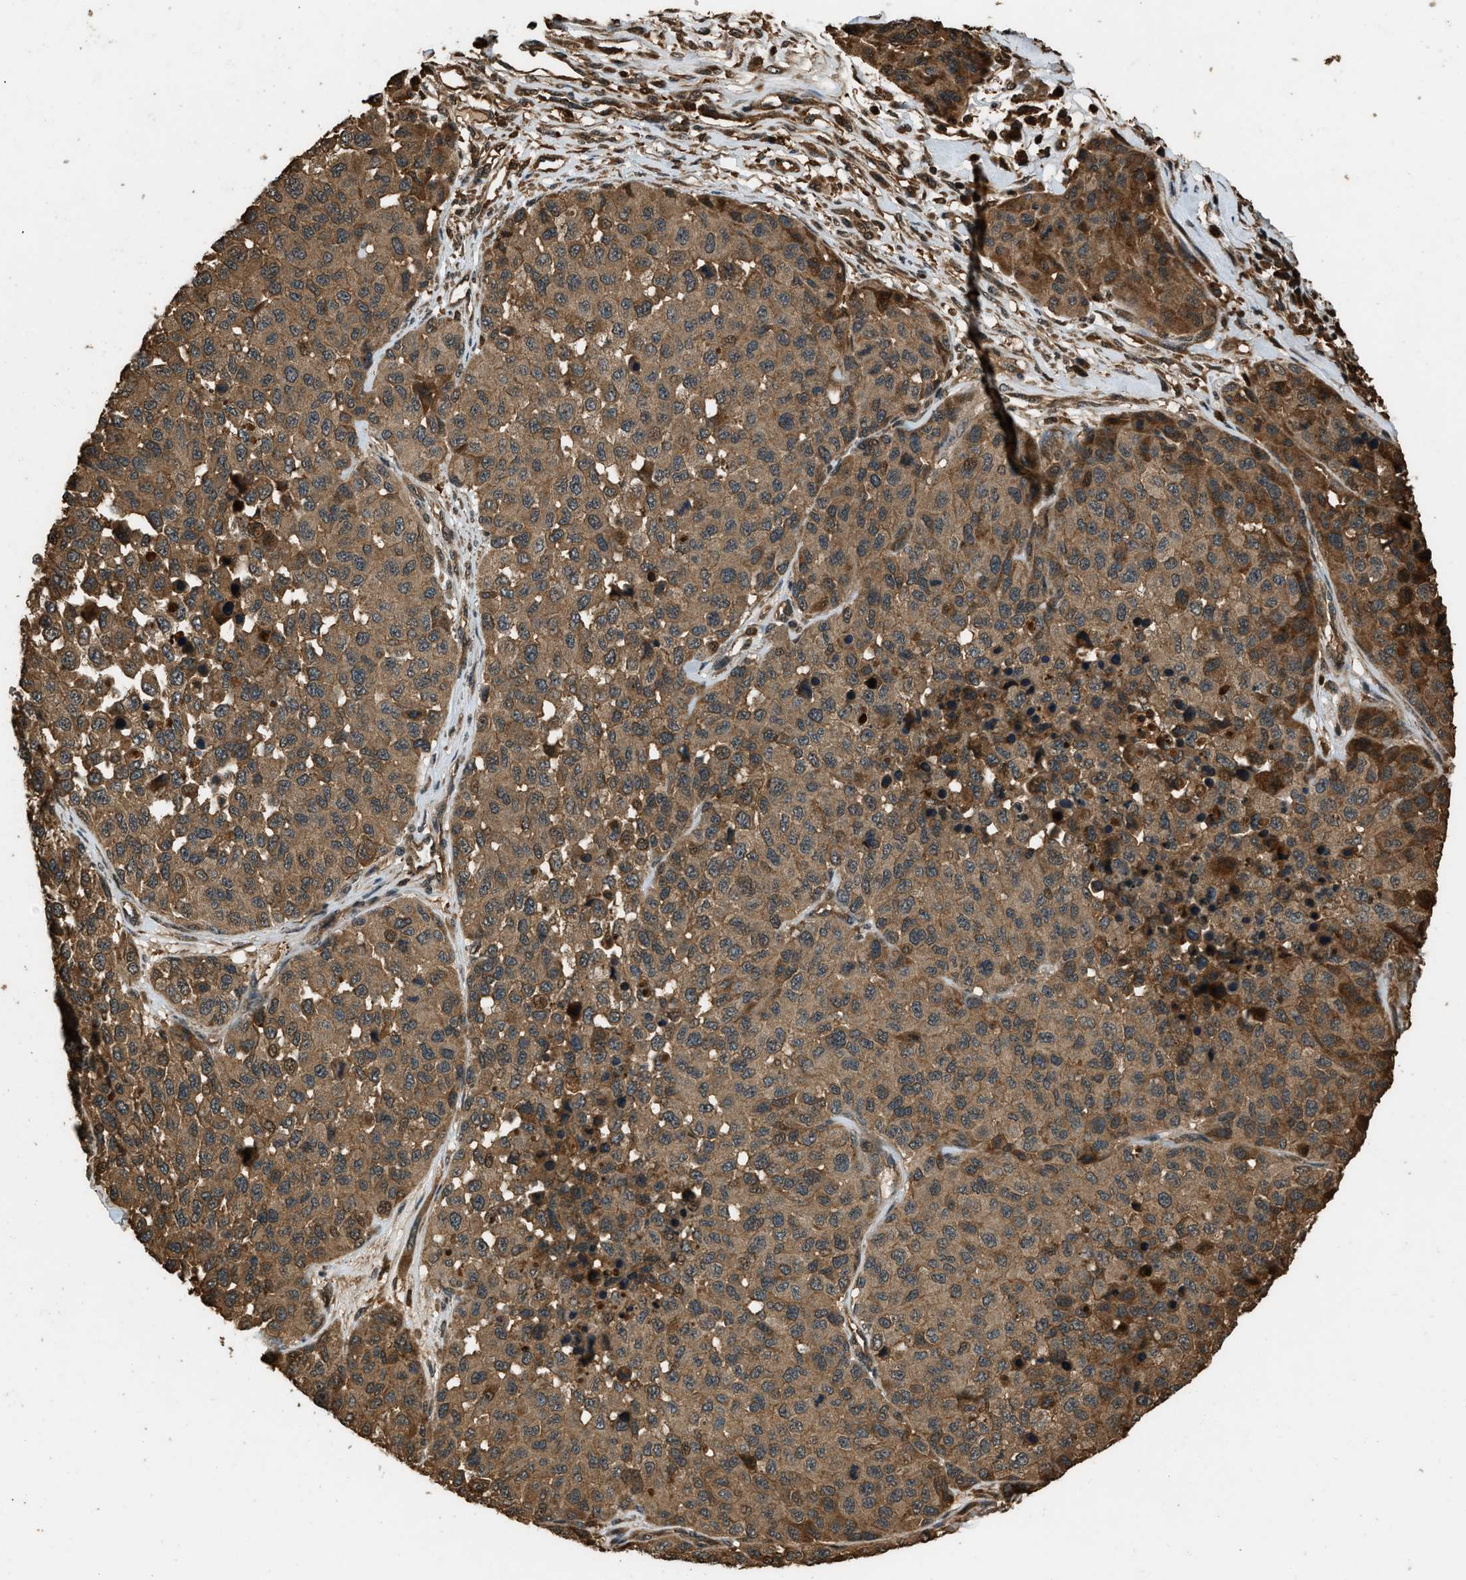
{"staining": {"intensity": "moderate", "quantity": ">75%", "location": "cytoplasmic/membranous"}, "tissue": "melanoma", "cell_type": "Tumor cells", "image_type": "cancer", "snomed": [{"axis": "morphology", "description": "Malignant melanoma, NOS"}, {"axis": "topography", "description": "Skin"}], "caption": "Melanoma stained with immunohistochemistry shows moderate cytoplasmic/membranous positivity in about >75% of tumor cells. (Stains: DAB (3,3'-diaminobenzidine) in brown, nuclei in blue, Microscopy: brightfield microscopy at high magnification).", "gene": "RAP2A", "patient": {"sex": "male", "age": 62}}